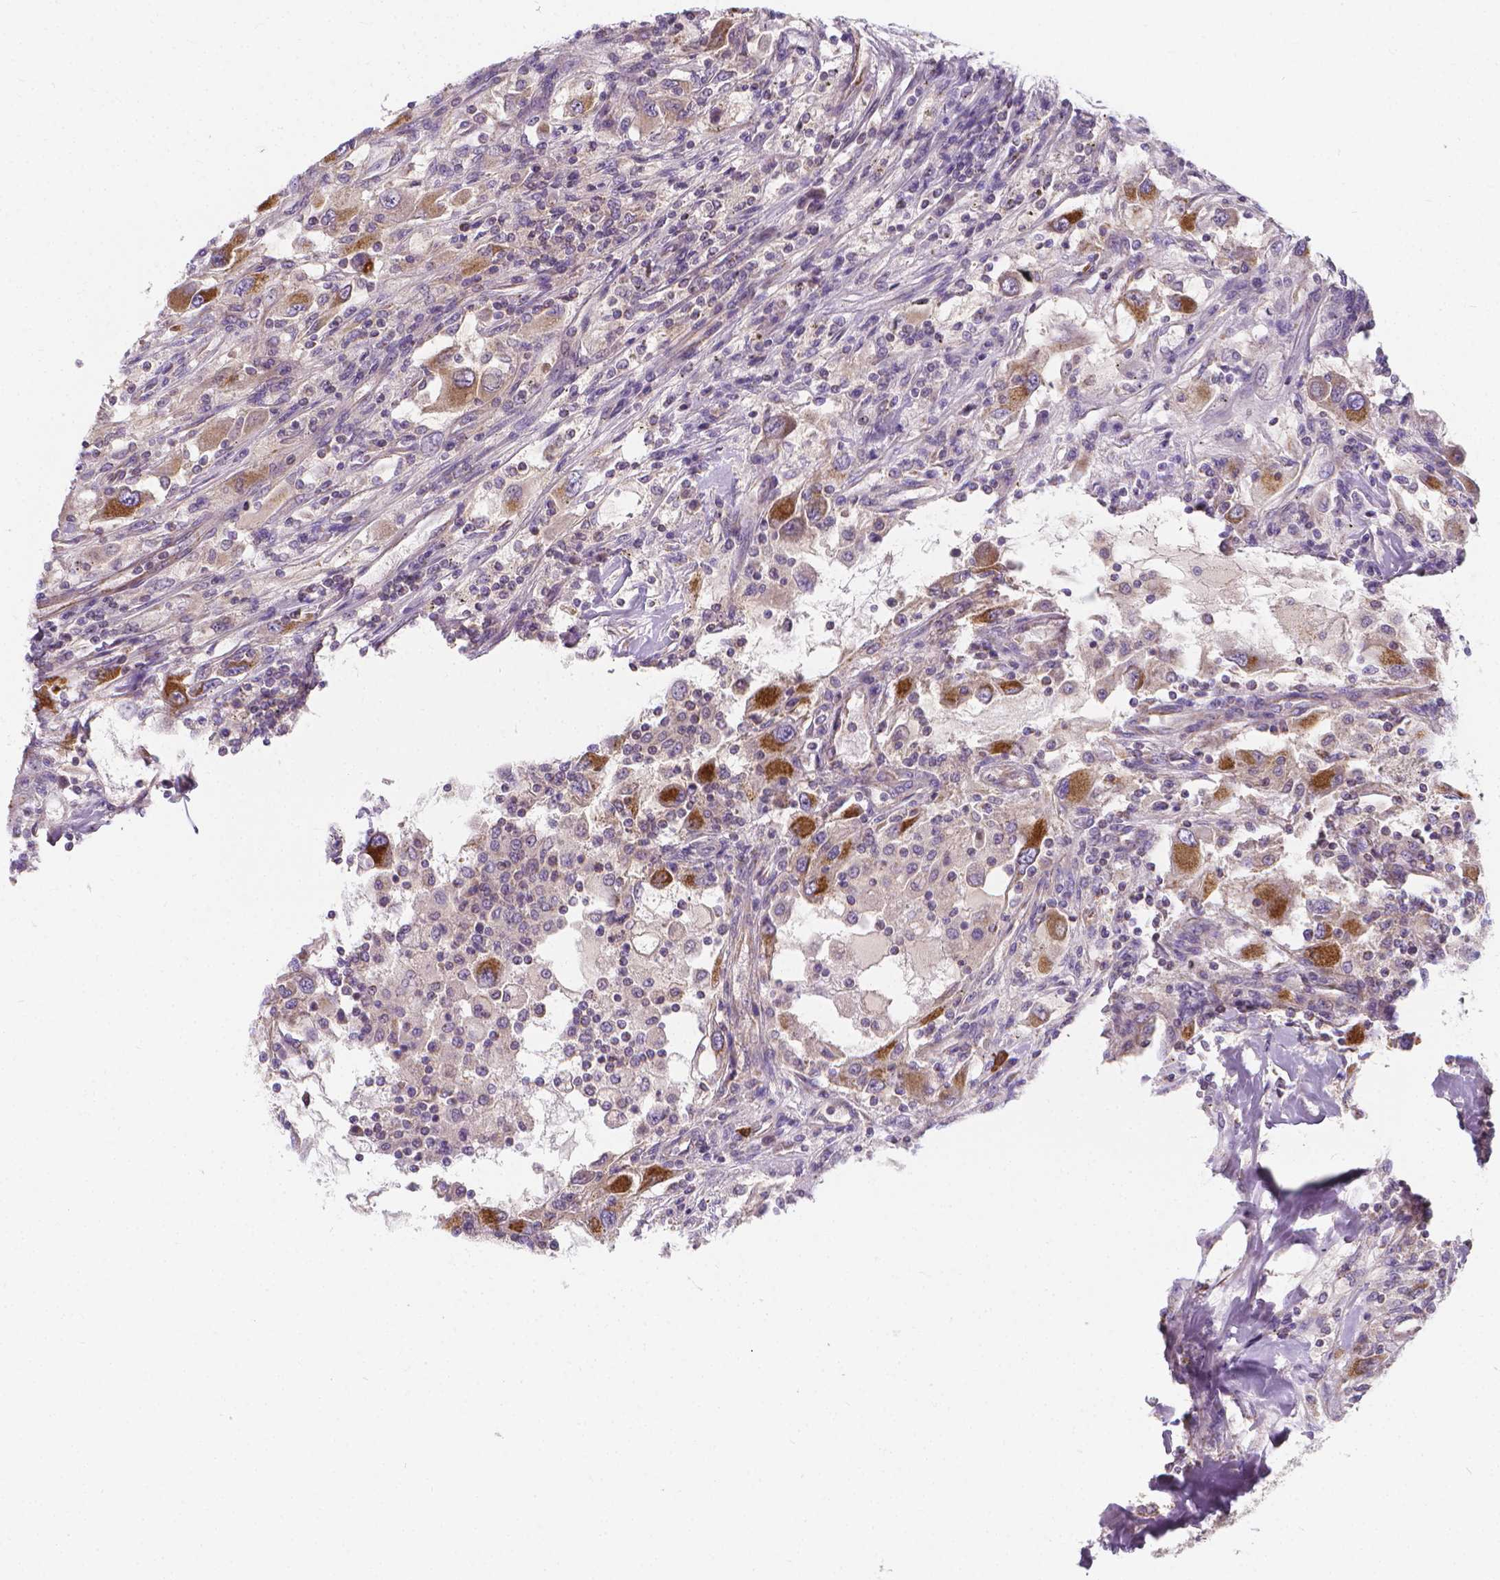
{"staining": {"intensity": "moderate", "quantity": ">75%", "location": "cytoplasmic/membranous"}, "tissue": "renal cancer", "cell_type": "Tumor cells", "image_type": "cancer", "snomed": [{"axis": "morphology", "description": "Adenocarcinoma, NOS"}, {"axis": "topography", "description": "Kidney"}], "caption": "Immunohistochemical staining of renal adenocarcinoma shows medium levels of moderate cytoplasmic/membranous positivity in approximately >75% of tumor cells.", "gene": "SNCAIP", "patient": {"sex": "female", "age": 67}}